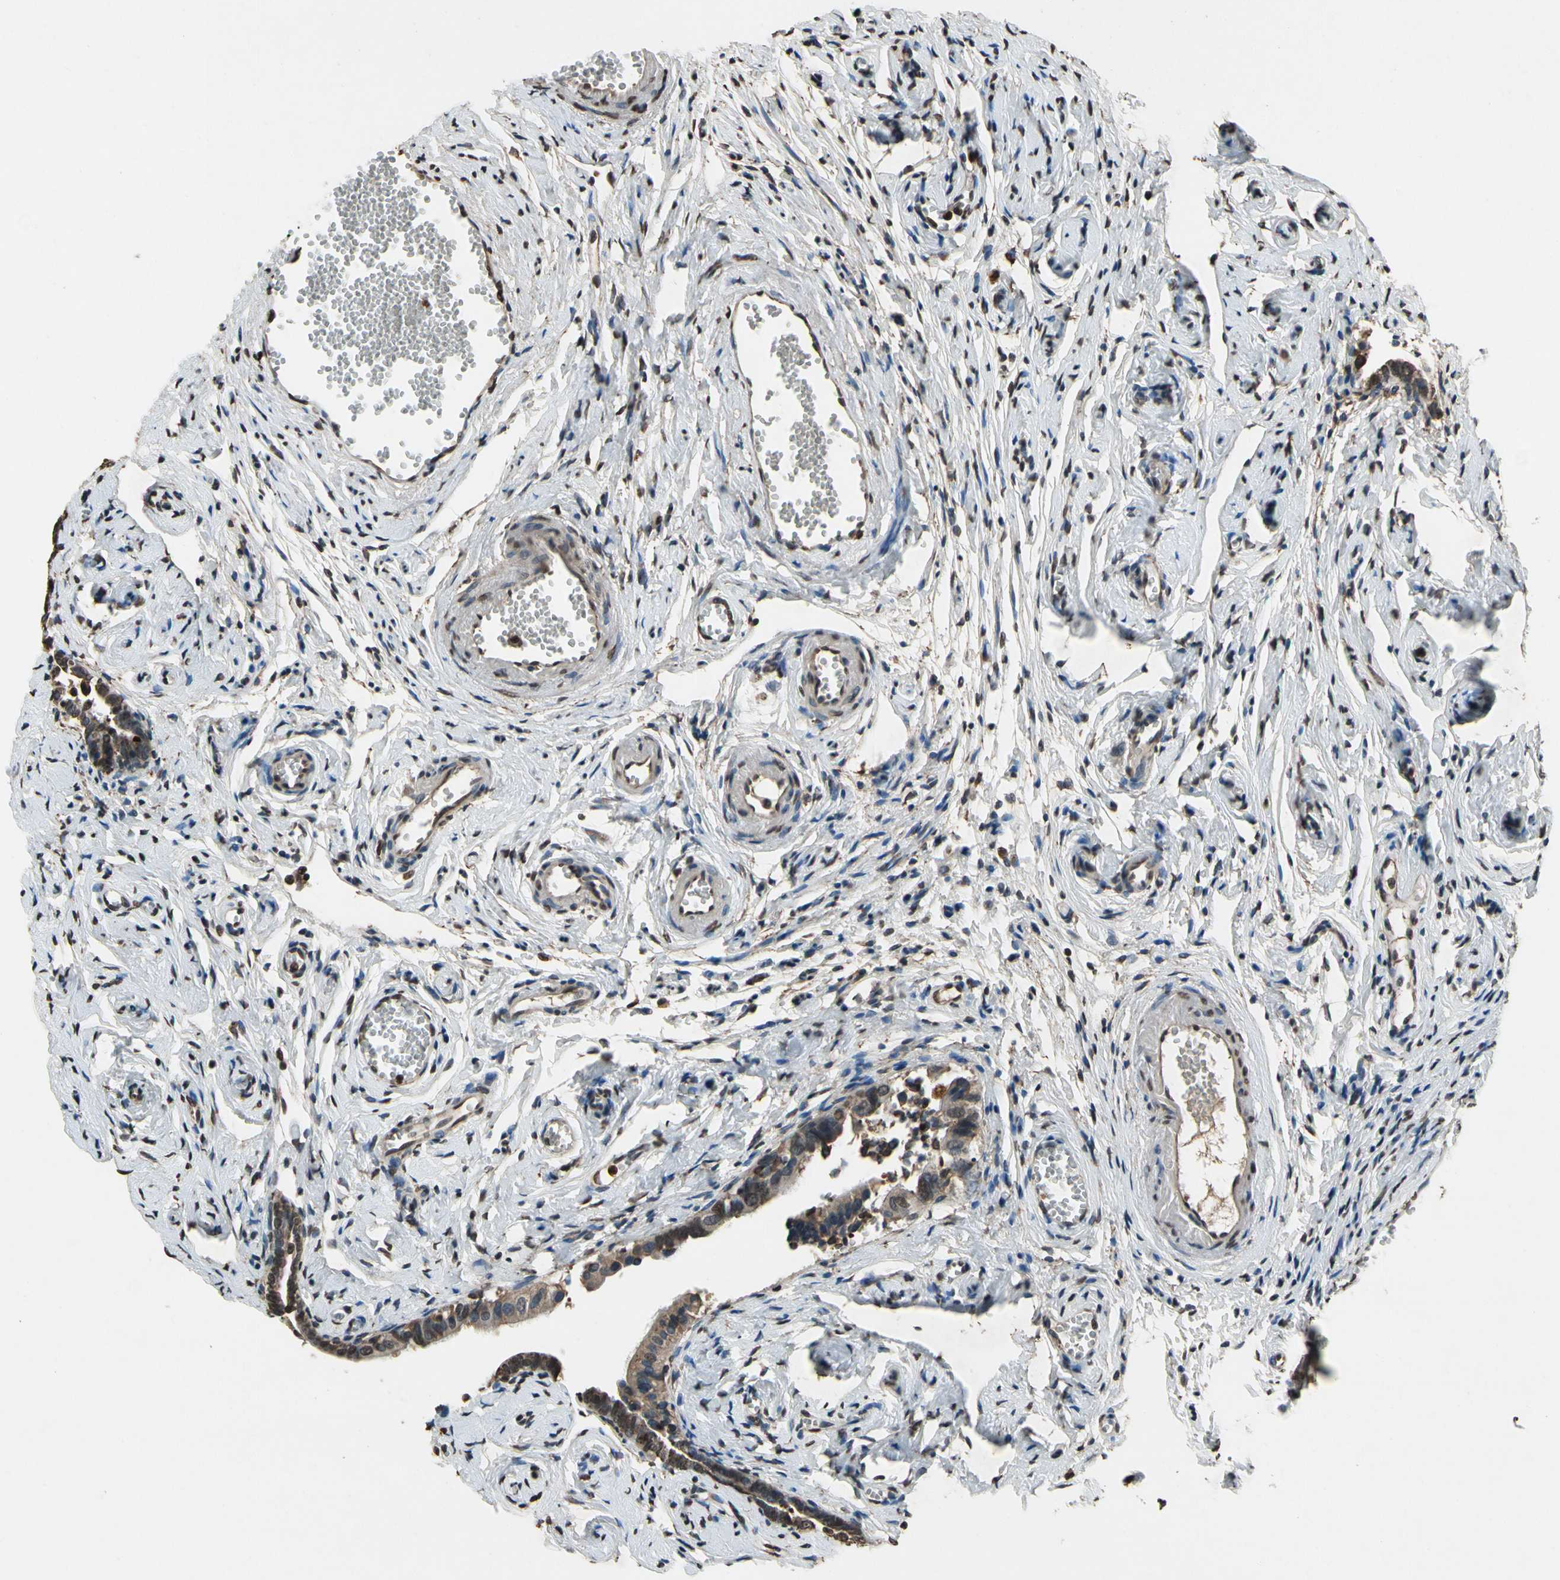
{"staining": {"intensity": "strong", "quantity": ">75%", "location": "nuclear"}, "tissue": "fallopian tube", "cell_type": "Glandular cells", "image_type": "normal", "snomed": [{"axis": "morphology", "description": "Normal tissue, NOS"}, {"axis": "topography", "description": "Fallopian tube"}], "caption": "A brown stain highlights strong nuclear staining of a protein in glandular cells of normal human fallopian tube.", "gene": "HIPK2", "patient": {"sex": "female", "age": 71}}